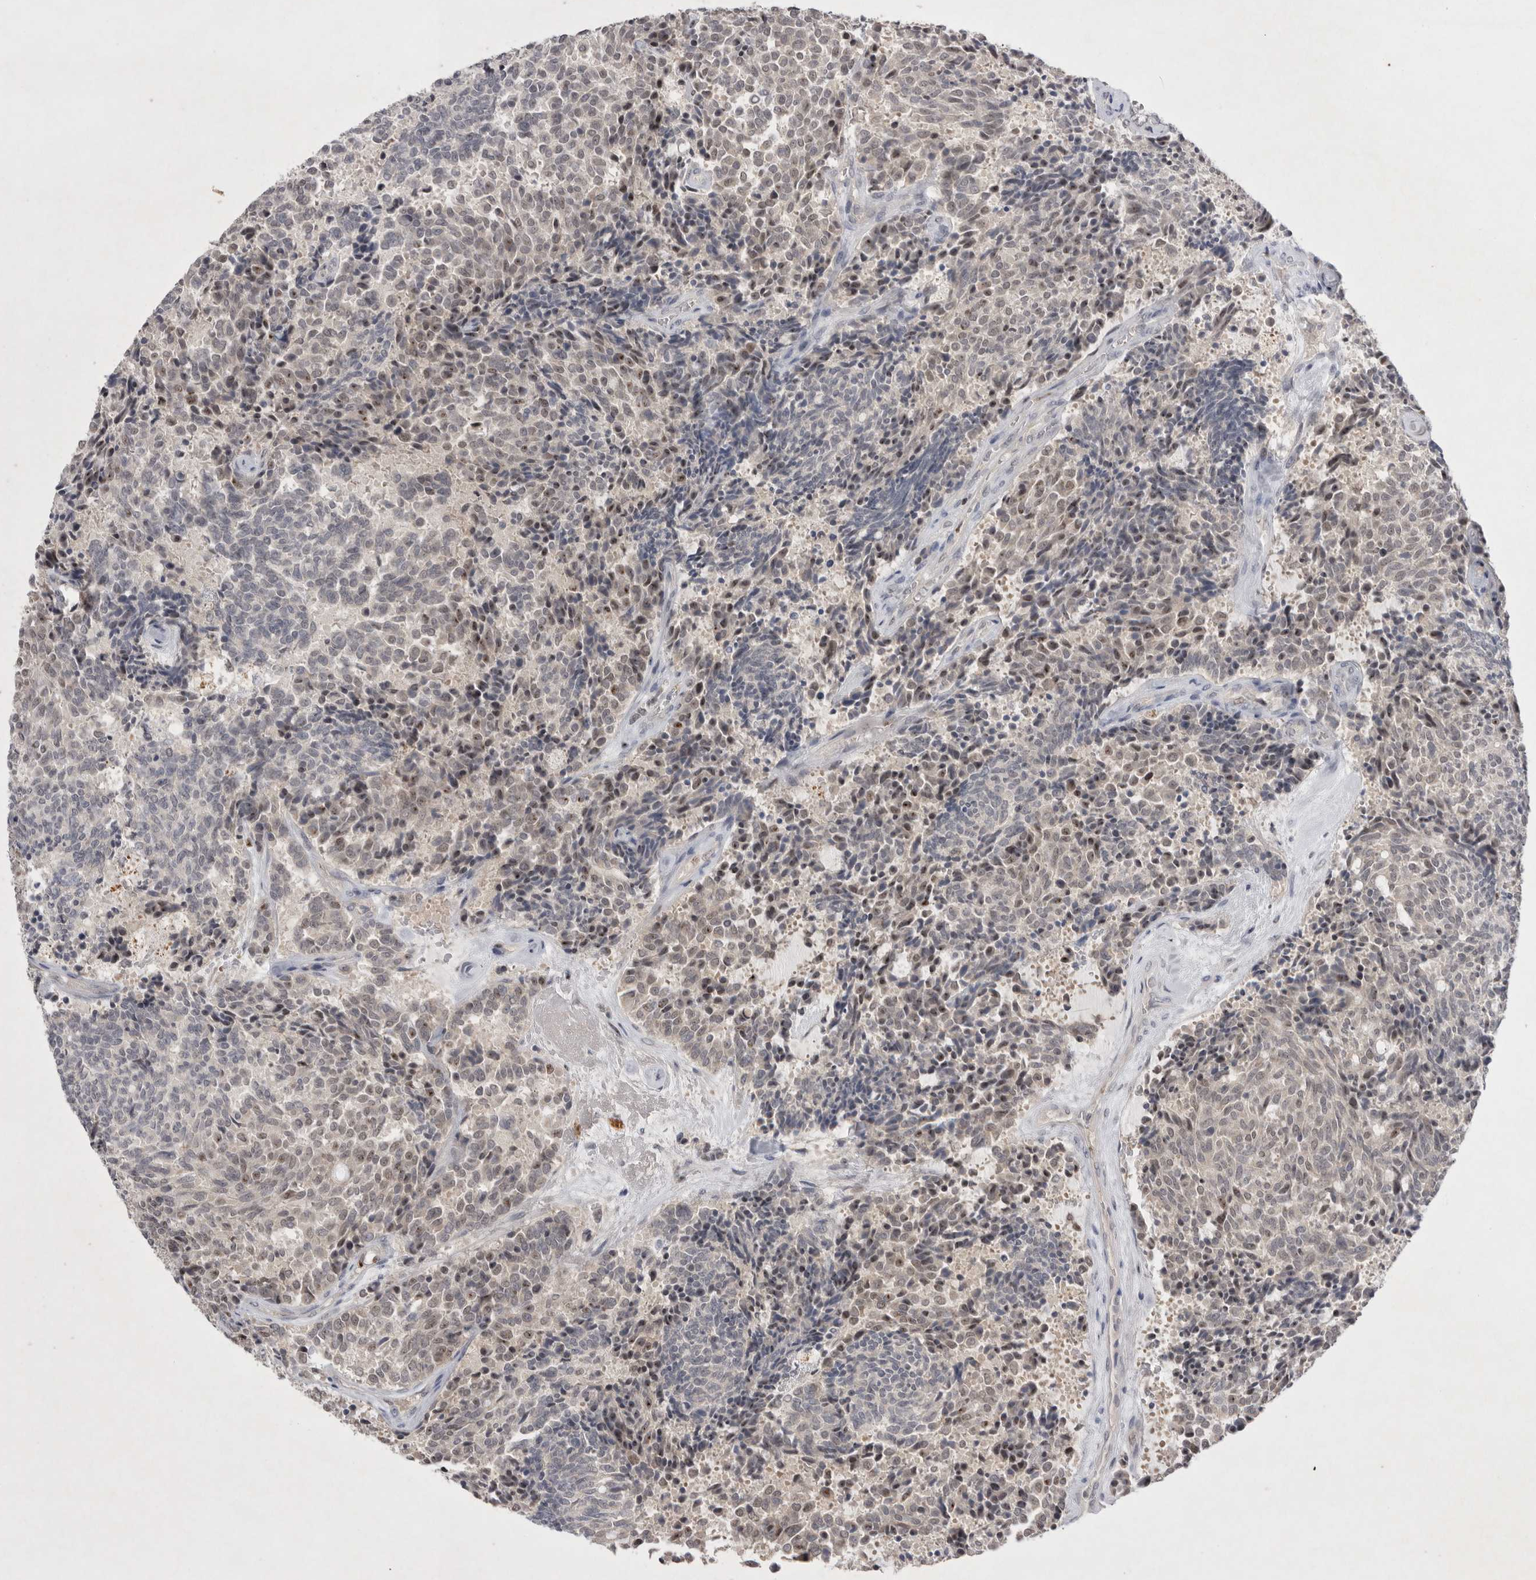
{"staining": {"intensity": "weak", "quantity": "25%-75%", "location": "nuclear"}, "tissue": "carcinoid", "cell_type": "Tumor cells", "image_type": "cancer", "snomed": [{"axis": "morphology", "description": "Carcinoid, malignant, NOS"}, {"axis": "topography", "description": "Pancreas"}], "caption": "DAB (3,3'-diaminobenzidine) immunohistochemical staining of carcinoid displays weak nuclear protein expression in approximately 25%-75% of tumor cells.", "gene": "HUS1", "patient": {"sex": "female", "age": 54}}